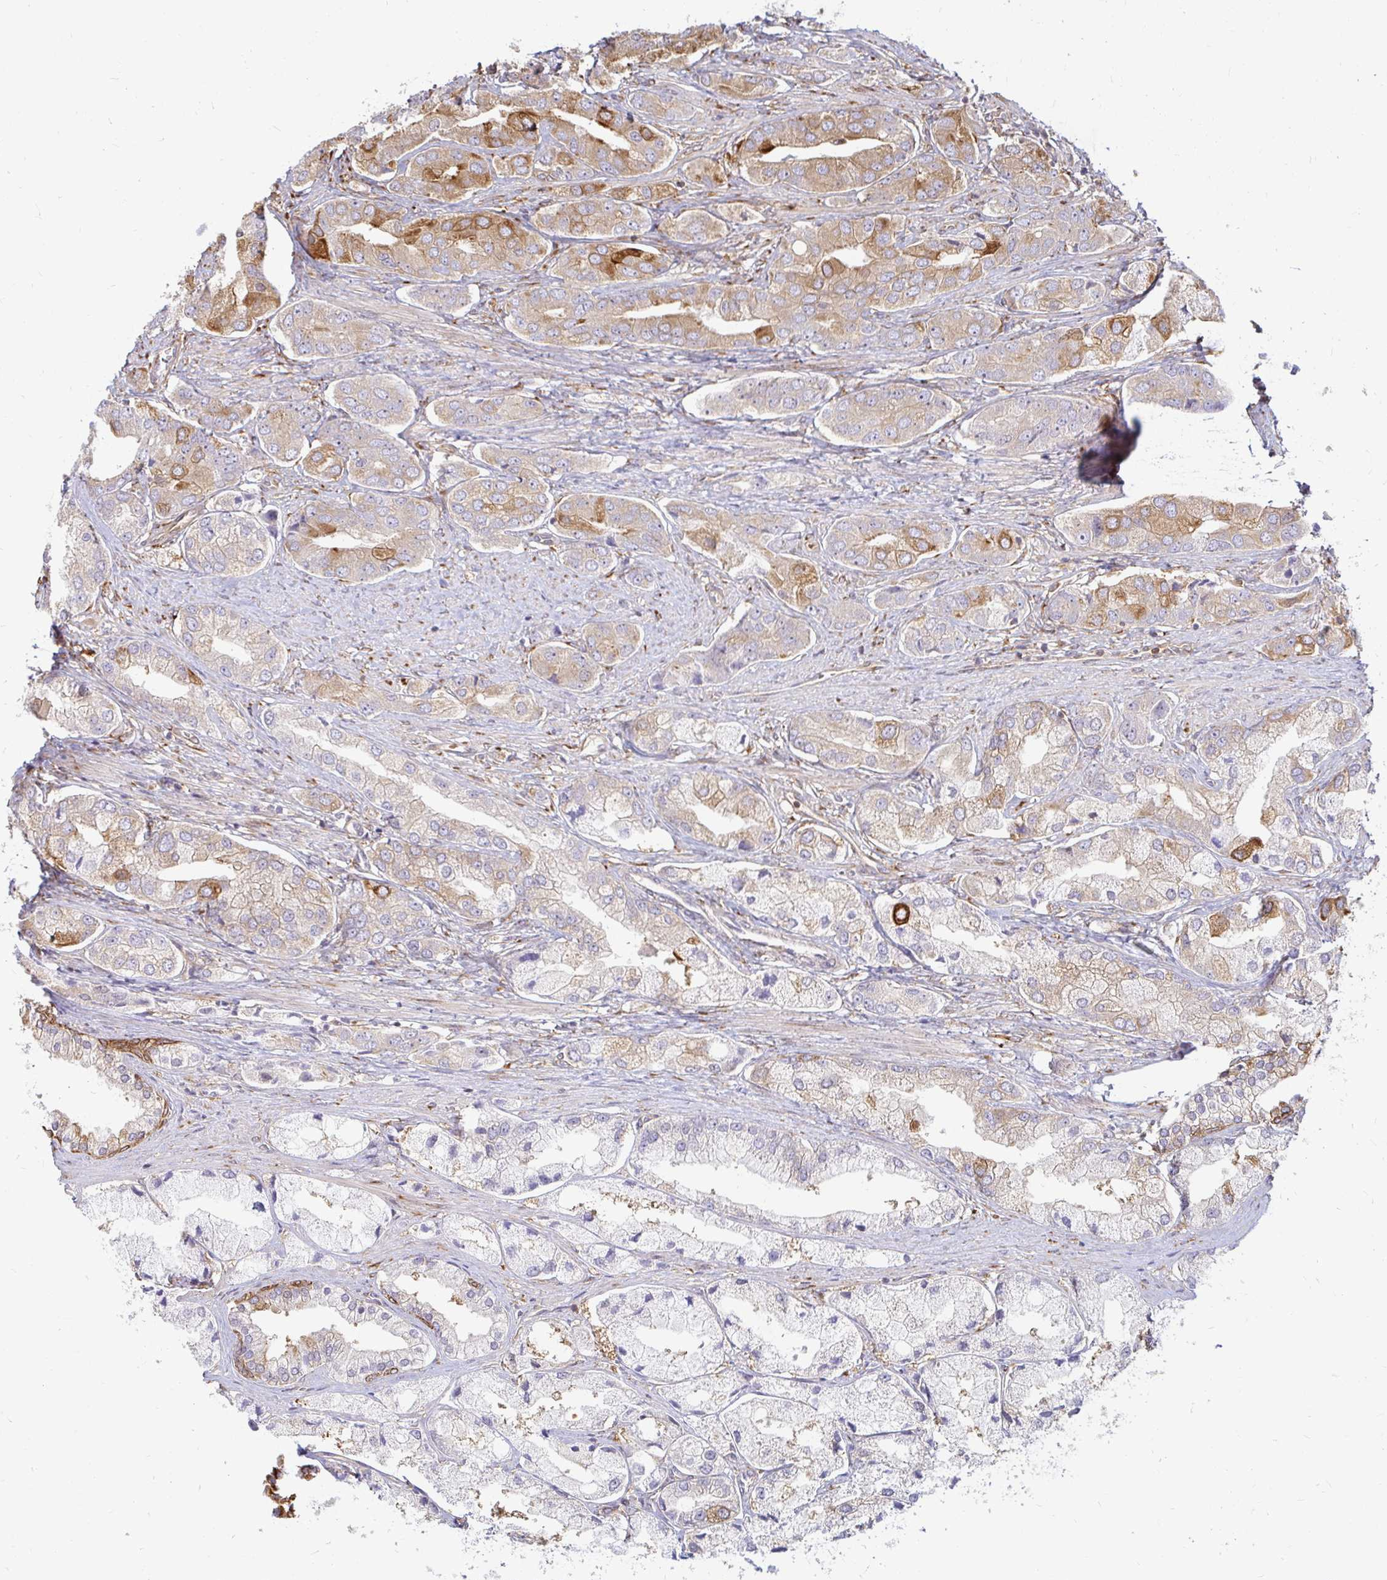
{"staining": {"intensity": "moderate", "quantity": "25%-75%", "location": "cytoplasmic/membranous"}, "tissue": "prostate cancer", "cell_type": "Tumor cells", "image_type": "cancer", "snomed": [{"axis": "morphology", "description": "Adenocarcinoma, Low grade"}, {"axis": "topography", "description": "Prostate"}], "caption": "An immunohistochemistry micrograph of neoplastic tissue is shown. Protein staining in brown highlights moderate cytoplasmic/membranous positivity in prostate low-grade adenocarcinoma within tumor cells. (DAB (3,3'-diaminobenzidine) = brown stain, brightfield microscopy at high magnification).", "gene": "CAST", "patient": {"sex": "male", "age": 69}}